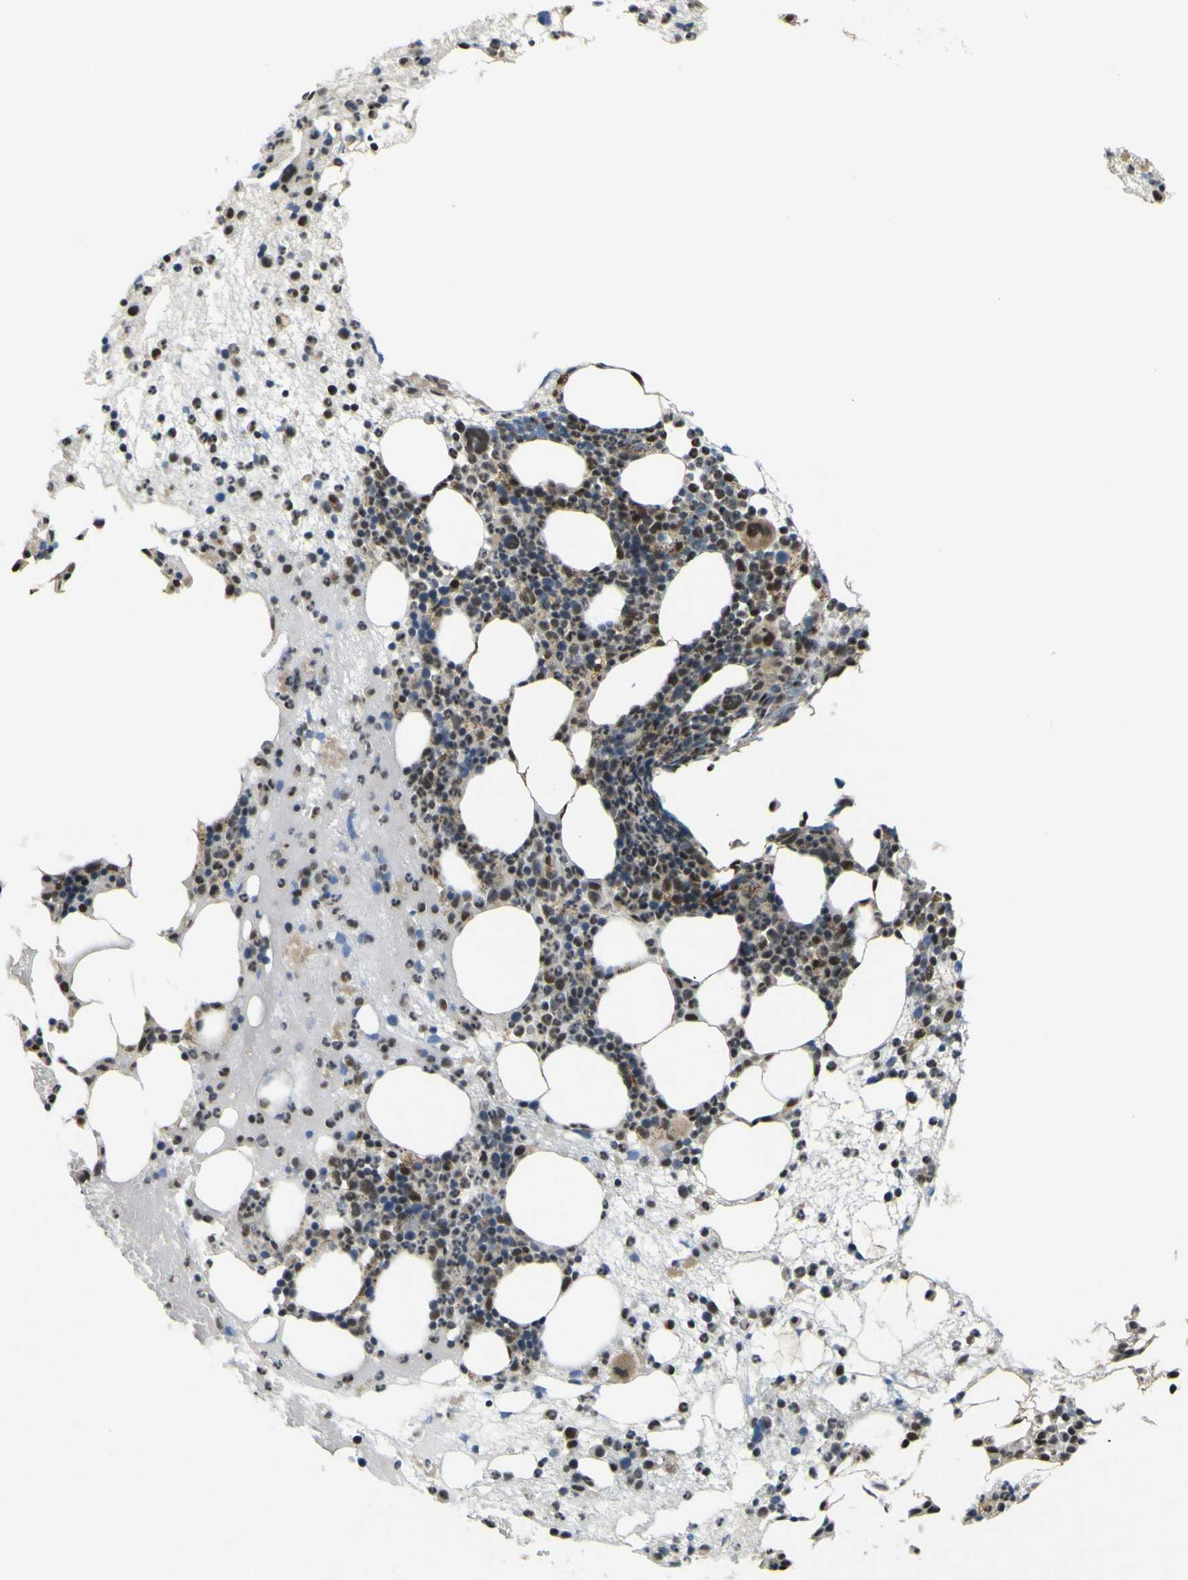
{"staining": {"intensity": "moderate", "quantity": "25%-75%", "location": "cytoplasmic/membranous,nuclear"}, "tissue": "bone marrow", "cell_type": "Hematopoietic cells", "image_type": "normal", "snomed": [{"axis": "morphology", "description": "Normal tissue, NOS"}, {"axis": "morphology", "description": "Inflammation, NOS"}, {"axis": "topography", "description": "Bone marrow"}], "caption": "High-magnification brightfield microscopy of unremarkable bone marrow stained with DAB (brown) and counterstained with hematoxylin (blue). hematopoietic cells exhibit moderate cytoplasmic/membranous,nuclear expression is present in about25%-75% of cells. (Brightfield microscopy of DAB IHC at high magnification).", "gene": "ACBD5", "patient": {"sex": "female", "age": 79}}